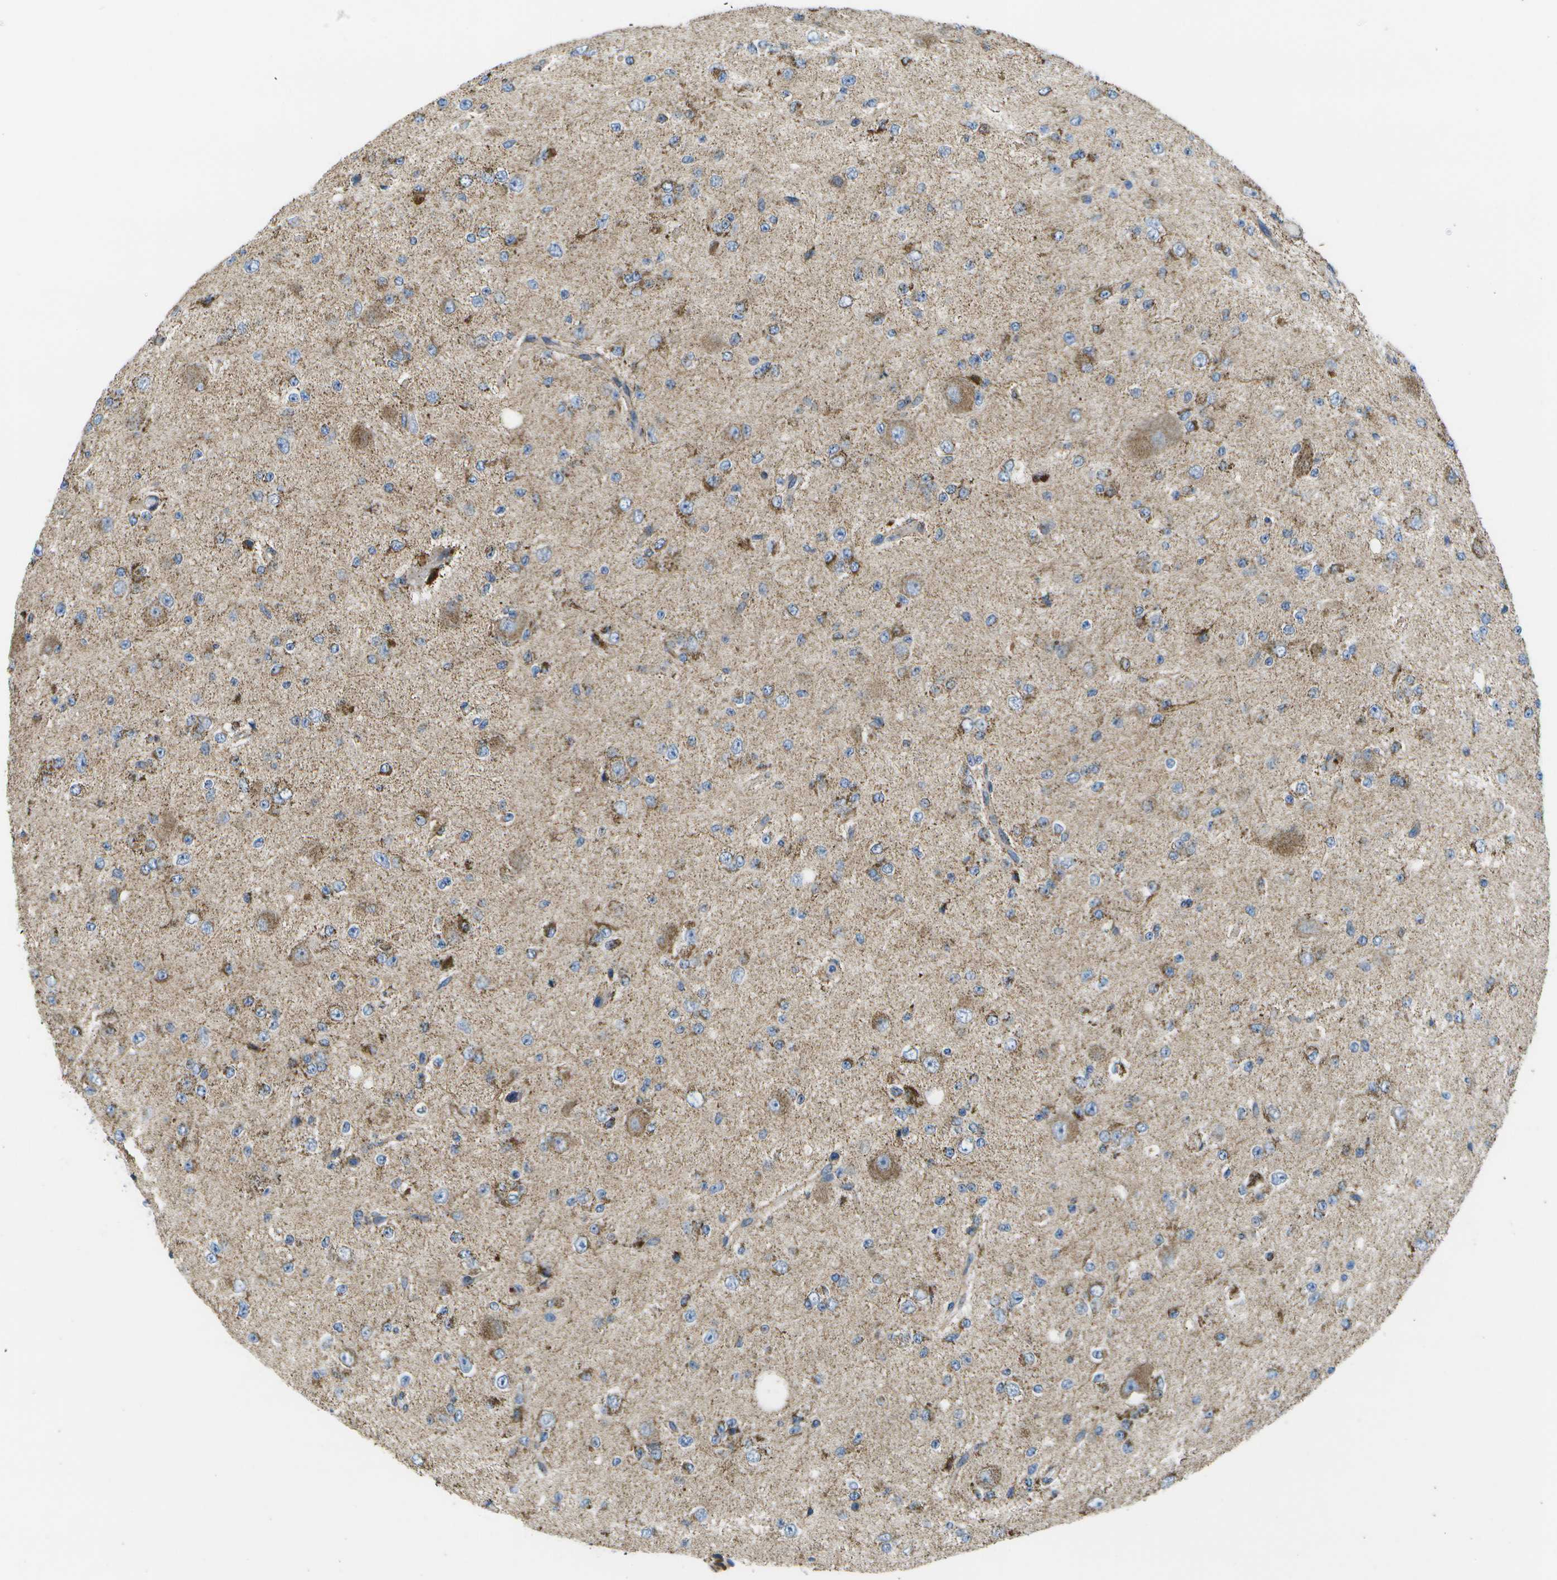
{"staining": {"intensity": "weak", "quantity": "25%-75%", "location": "cytoplasmic/membranous"}, "tissue": "glioma", "cell_type": "Tumor cells", "image_type": "cancer", "snomed": [{"axis": "morphology", "description": "Glioma, malignant, High grade"}, {"axis": "topography", "description": "pancreas cauda"}], "caption": "Immunohistochemical staining of glioma demonstrates weak cytoplasmic/membranous protein staining in approximately 25%-75% of tumor cells.", "gene": "MVK", "patient": {"sex": "male", "age": 60}}